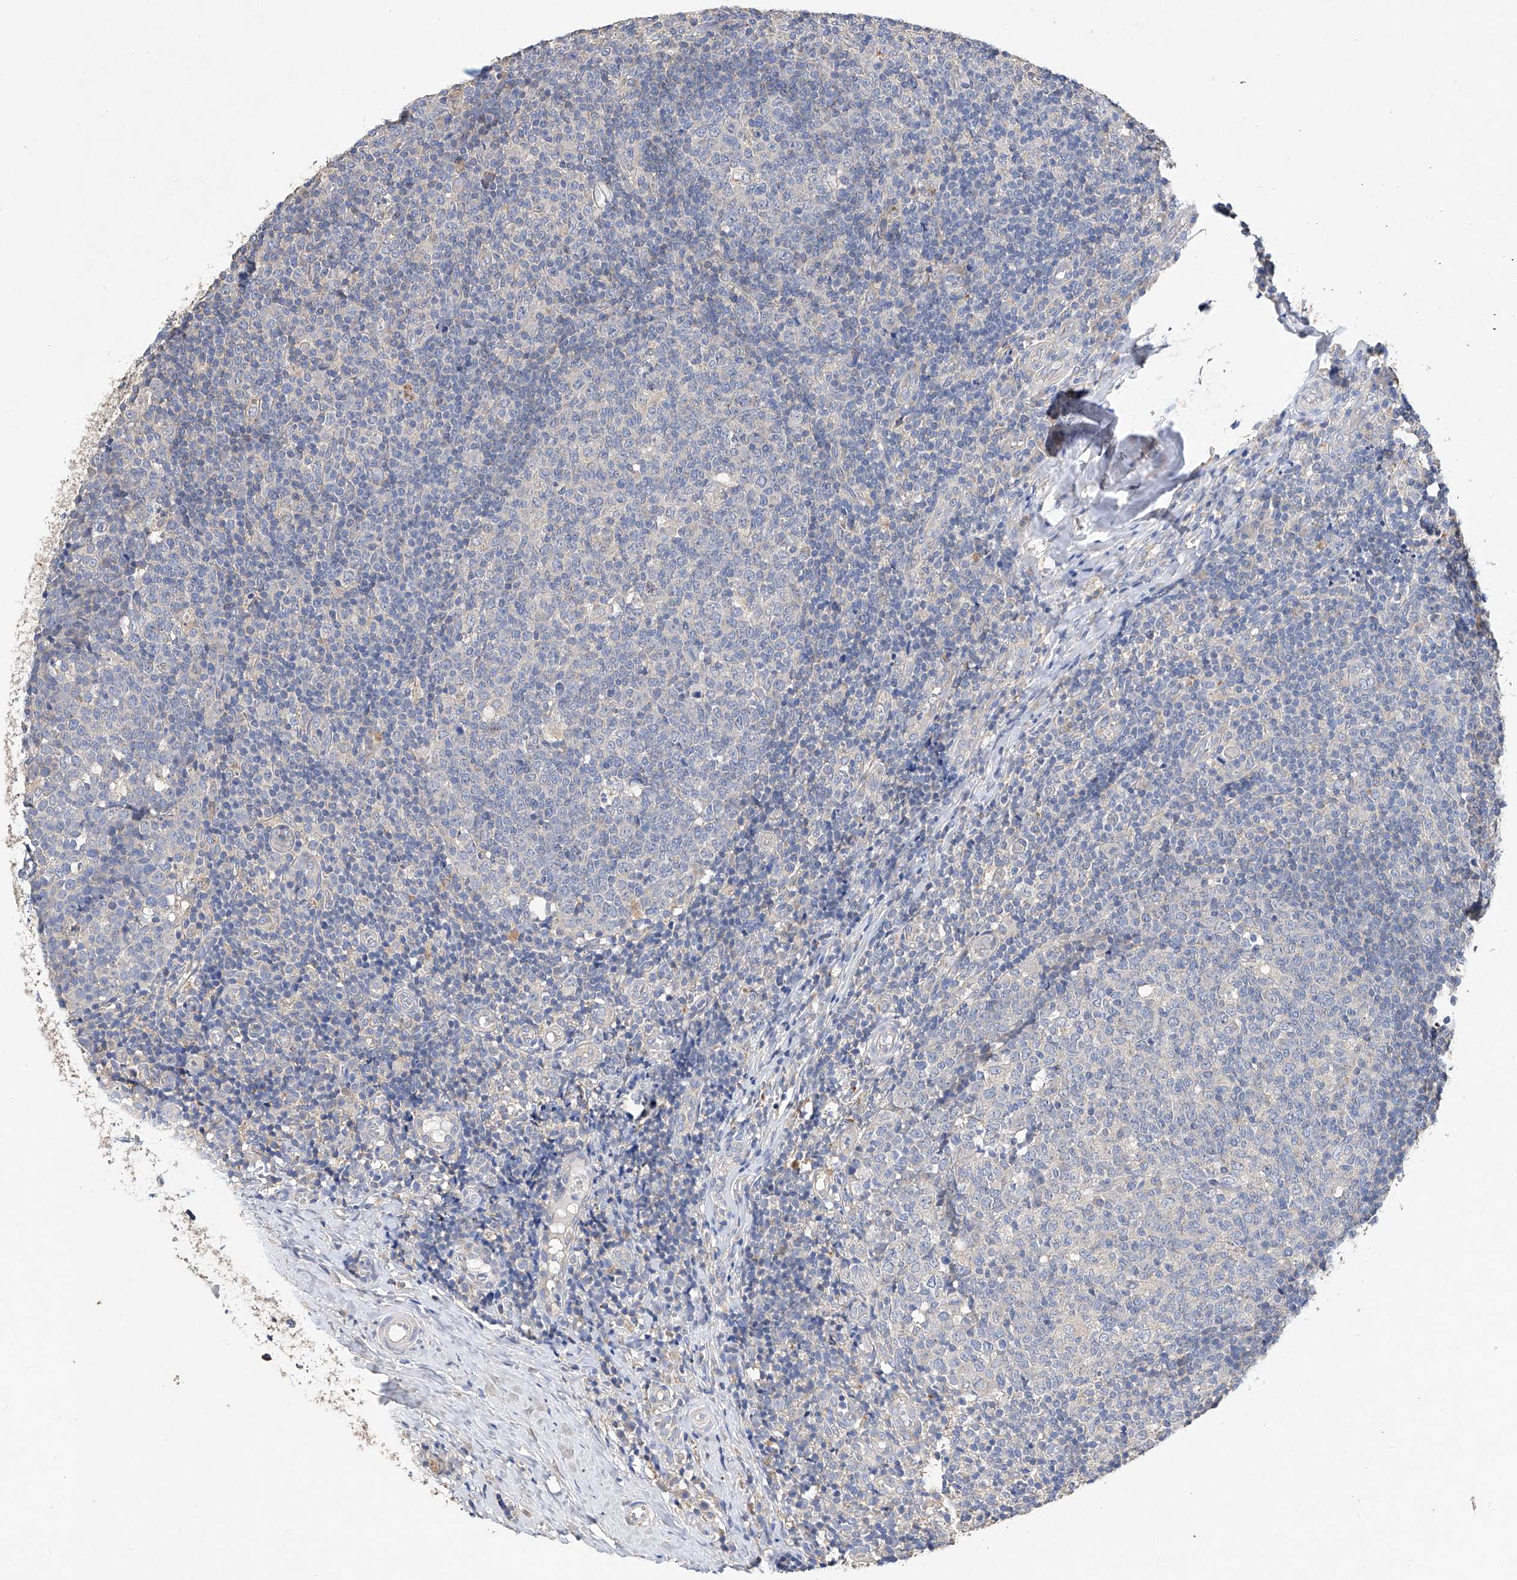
{"staining": {"intensity": "negative", "quantity": "none", "location": "none"}, "tissue": "tonsil", "cell_type": "Germinal center cells", "image_type": "normal", "snomed": [{"axis": "morphology", "description": "Normal tissue, NOS"}, {"axis": "topography", "description": "Tonsil"}], "caption": "Germinal center cells are negative for brown protein staining in normal tonsil. (Brightfield microscopy of DAB immunohistochemistry (IHC) at high magnification).", "gene": "AMD1", "patient": {"sex": "female", "age": 19}}